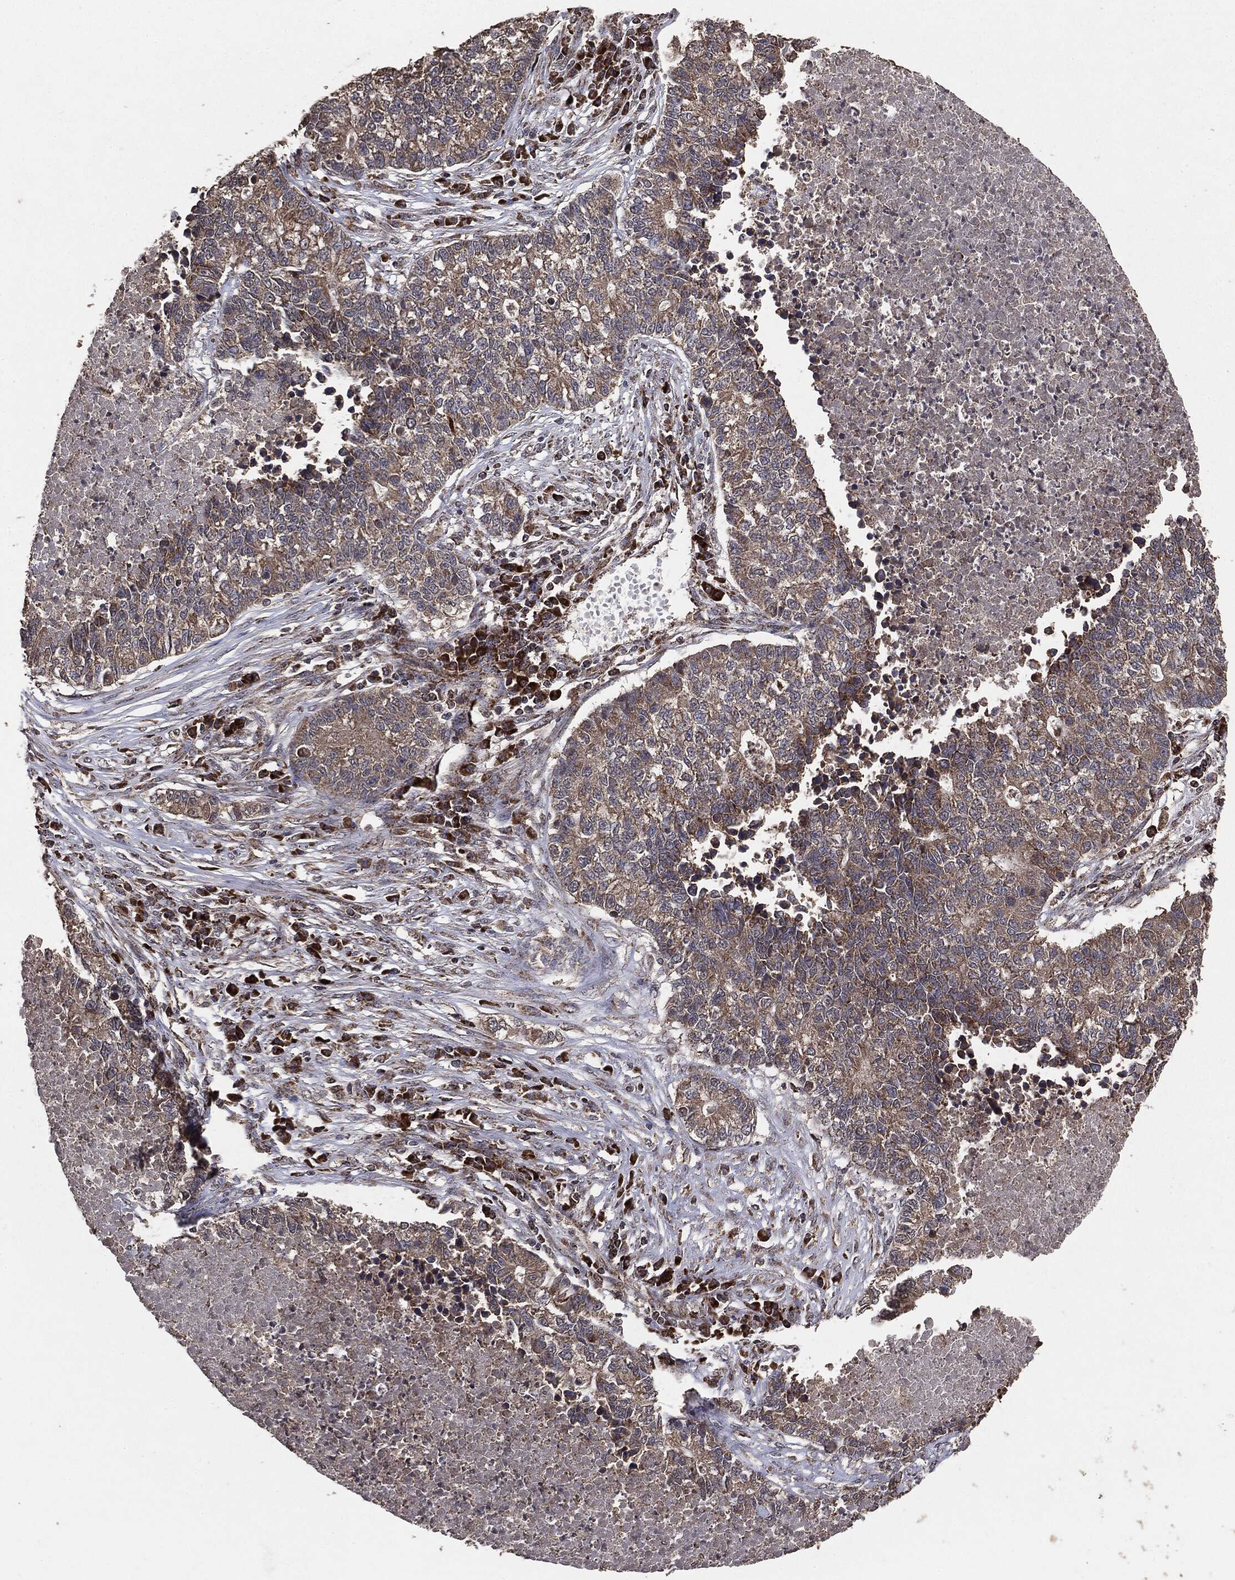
{"staining": {"intensity": "weak", "quantity": ">75%", "location": "cytoplasmic/membranous"}, "tissue": "lung cancer", "cell_type": "Tumor cells", "image_type": "cancer", "snomed": [{"axis": "morphology", "description": "Adenocarcinoma, NOS"}, {"axis": "topography", "description": "Lung"}], "caption": "Tumor cells show low levels of weak cytoplasmic/membranous expression in about >75% of cells in lung cancer.", "gene": "MTOR", "patient": {"sex": "male", "age": 57}}